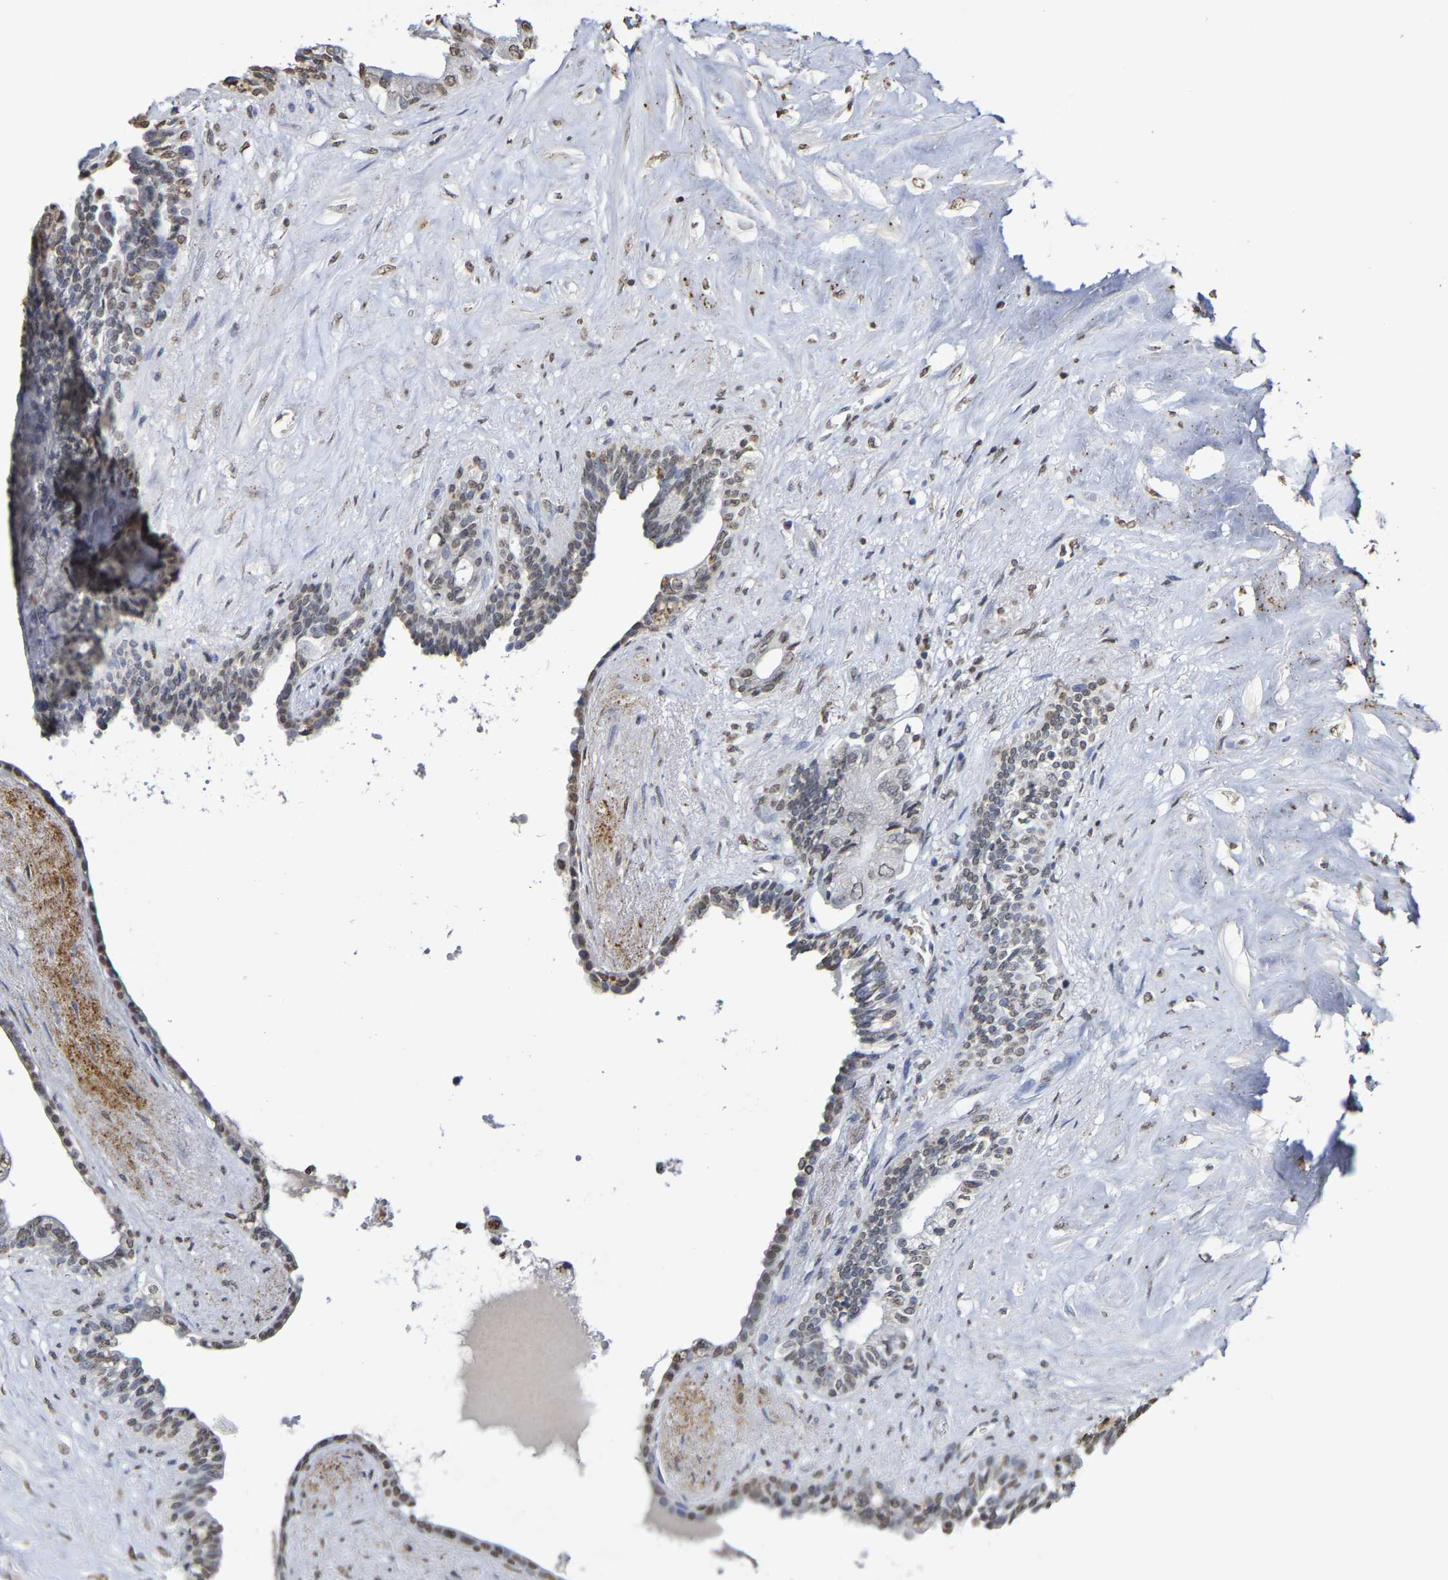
{"staining": {"intensity": "moderate", "quantity": "25%-75%", "location": "nuclear"}, "tissue": "seminal vesicle", "cell_type": "Glandular cells", "image_type": "normal", "snomed": [{"axis": "morphology", "description": "Normal tissue, NOS"}, {"axis": "topography", "description": "Seminal veicle"}], "caption": "Glandular cells exhibit medium levels of moderate nuclear positivity in approximately 25%-75% of cells in benign human seminal vesicle.", "gene": "ATF4", "patient": {"sex": "male", "age": 63}}